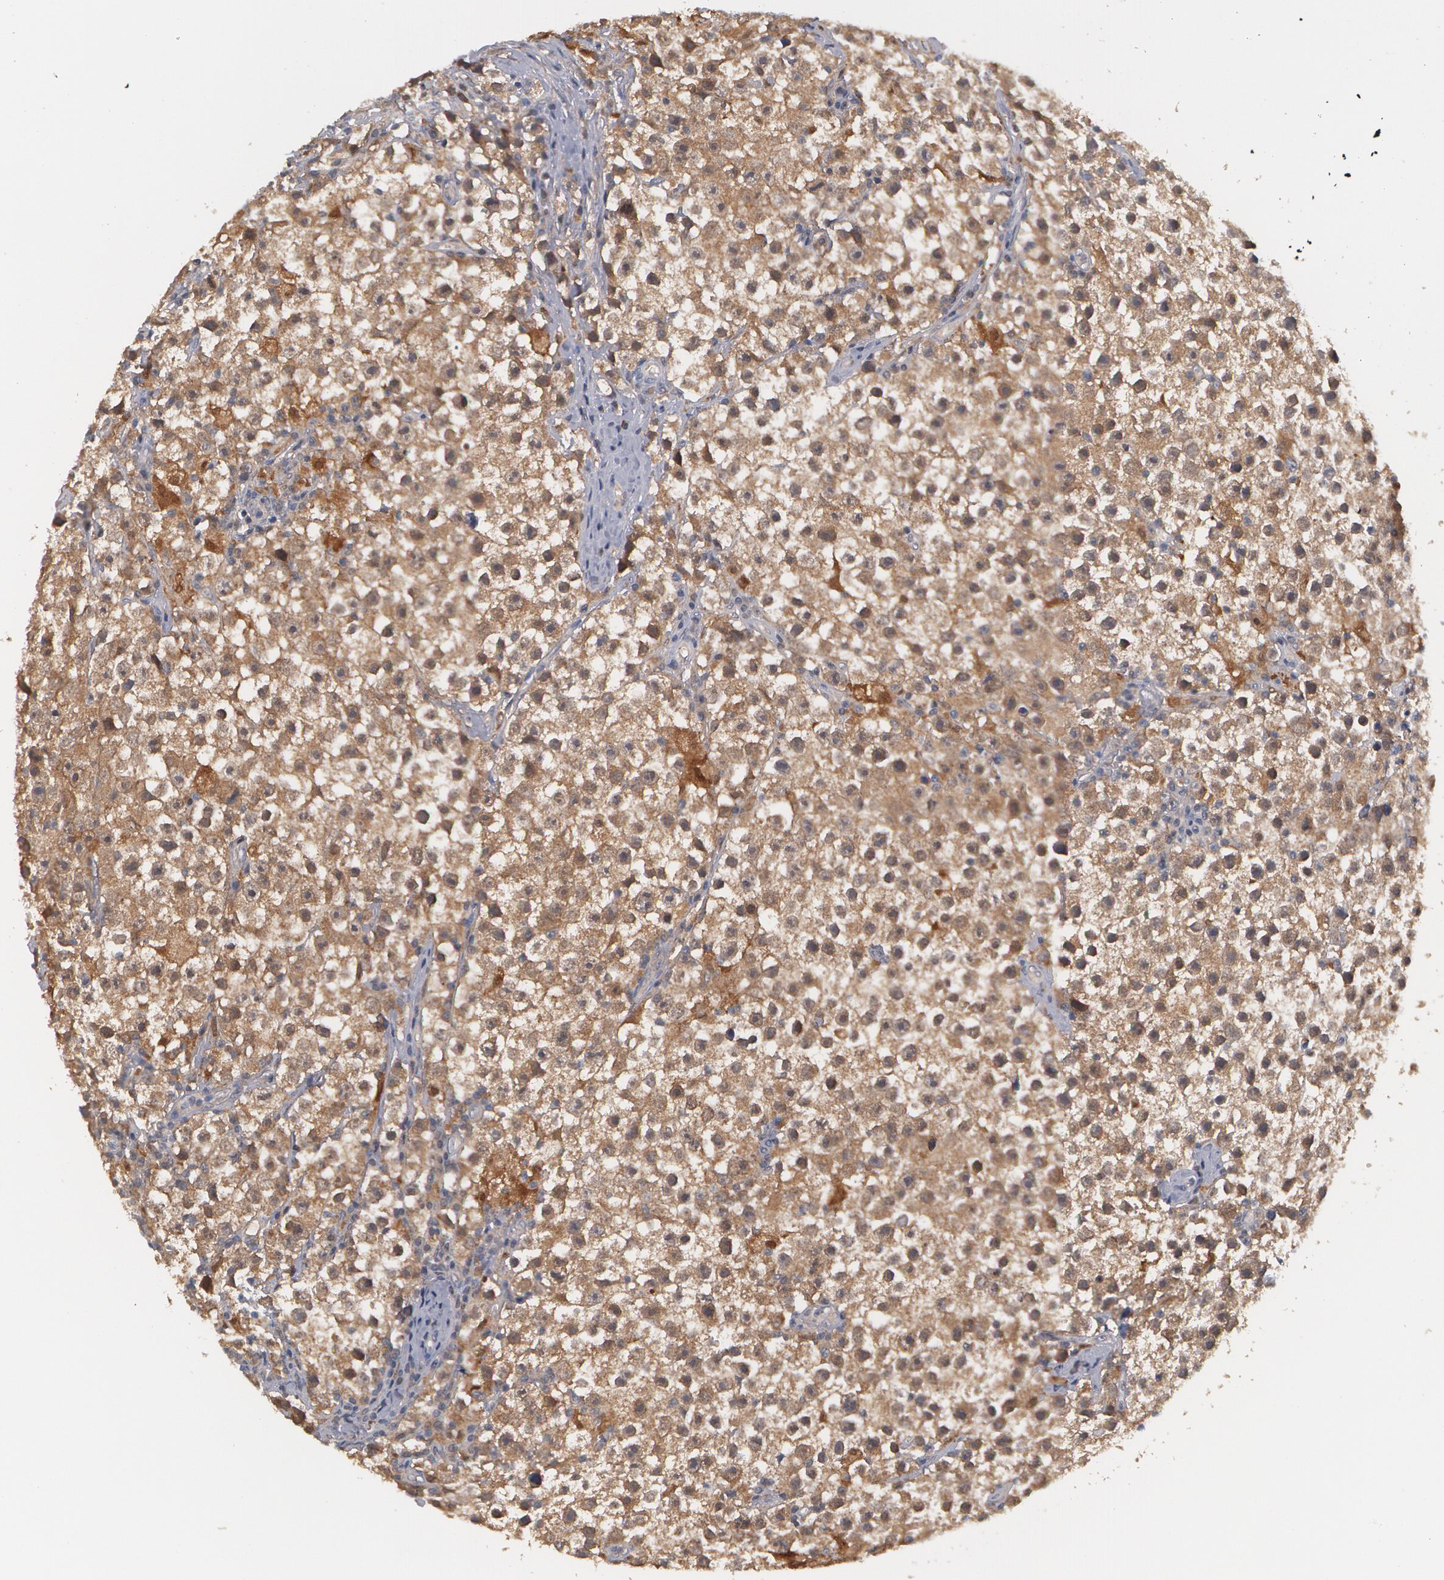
{"staining": {"intensity": "weak", "quantity": ">75%", "location": "cytoplasmic/membranous"}, "tissue": "testis cancer", "cell_type": "Tumor cells", "image_type": "cancer", "snomed": [{"axis": "morphology", "description": "Seminoma, NOS"}, {"axis": "topography", "description": "Testis"}], "caption": "This image shows immunohistochemistry staining of seminoma (testis), with low weak cytoplasmic/membranous expression in approximately >75% of tumor cells.", "gene": "TXNRD1", "patient": {"sex": "male", "age": 35}}